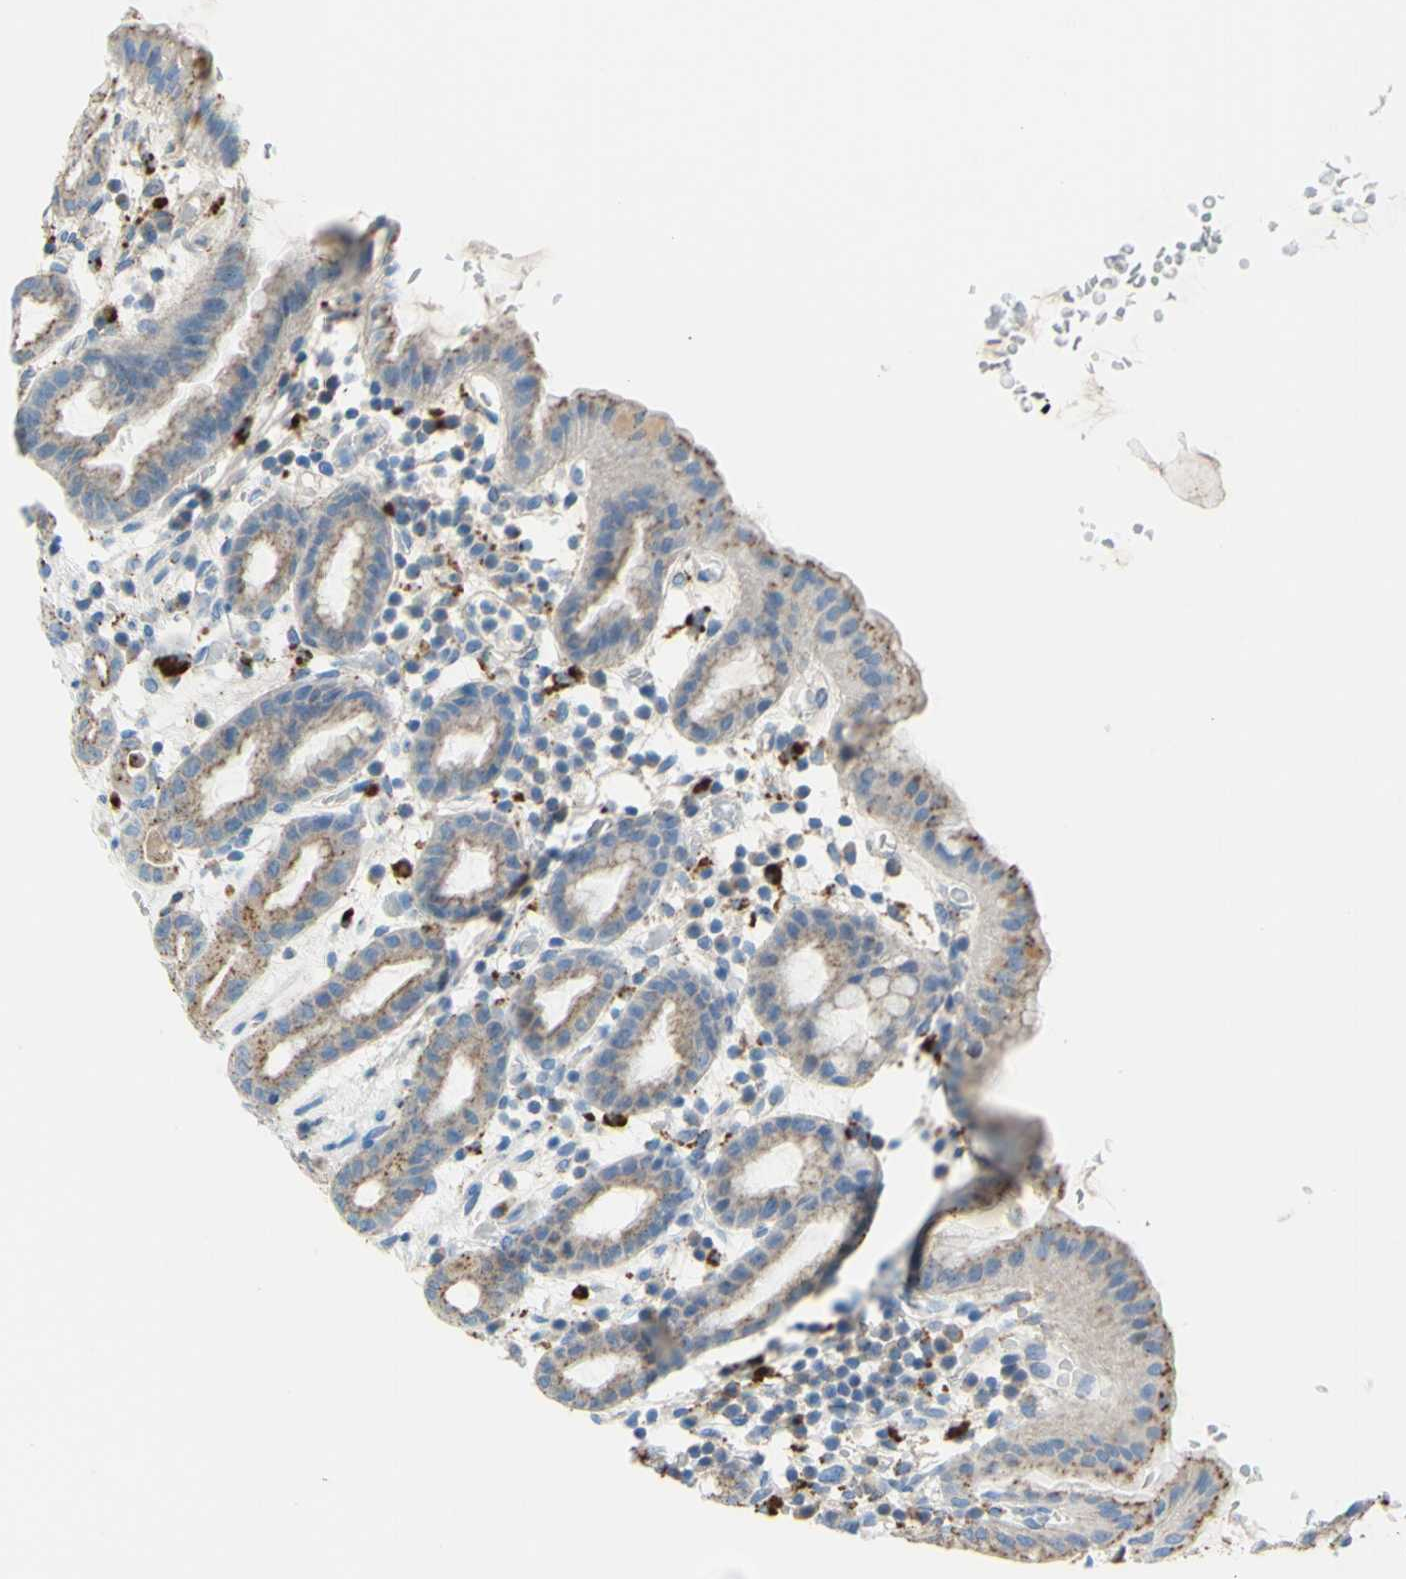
{"staining": {"intensity": "moderate", "quantity": ">75%", "location": "cytoplasmic/membranous"}, "tissue": "stomach", "cell_type": "Glandular cells", "image_type": "normal", "snomed": [{"axis": "morphology", "description": "Normal tissue, NOS"}, {"axis": "topography", "description": "Stomach, upper"}], "caption": "DAB (3,3'-diaminobenzidine) immunohistochemical staining of unremarkable stomach shows moderate cytoplasmic/membranous protein staining in approximately >75% of glandular cells.", "gene": "CTSD", "patient": {"sex": "male", "age": 68}}